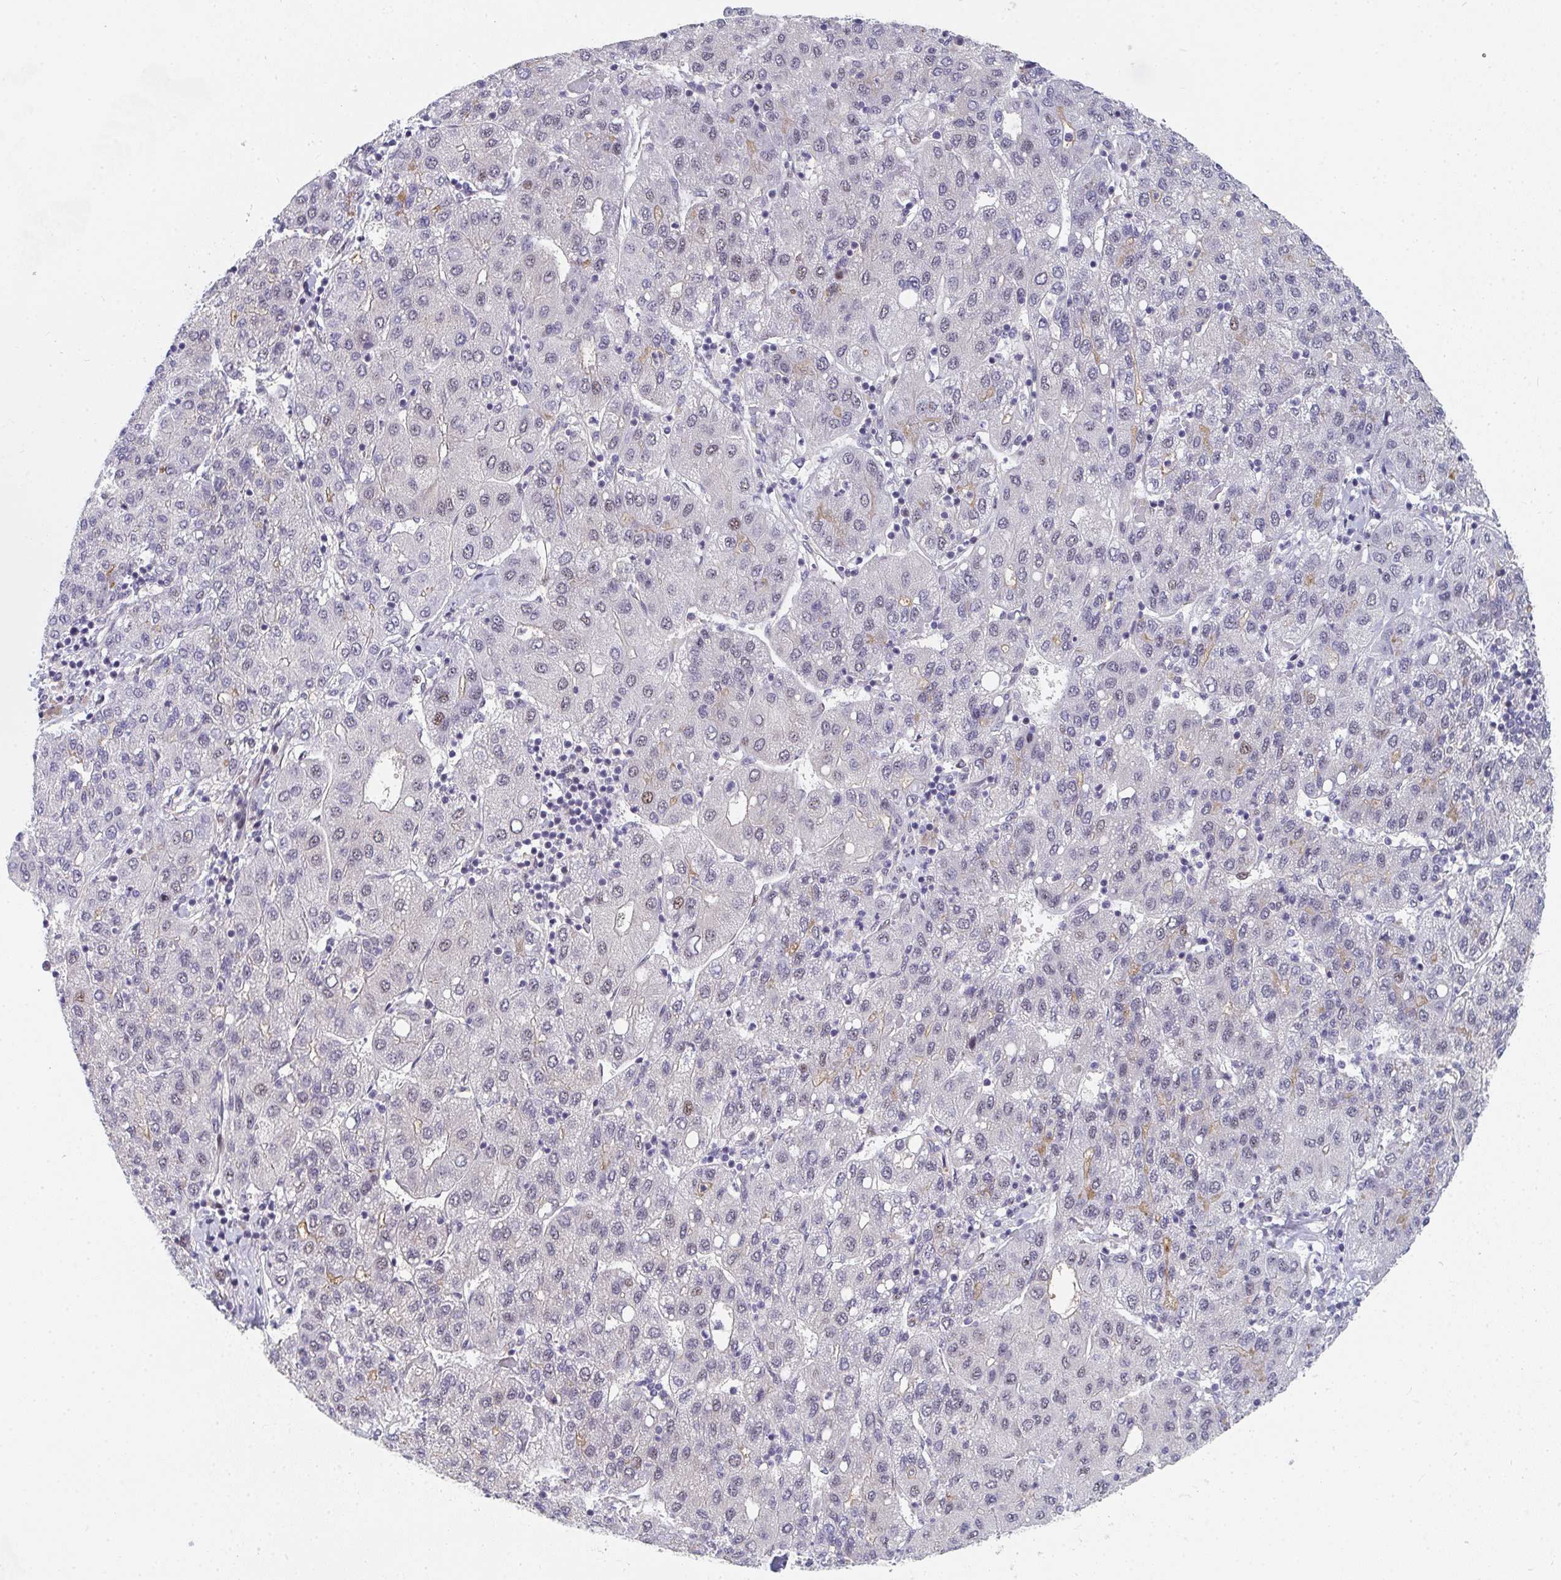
{"staining": {"intensity": "moderate", "quantity": "<25%", "location": "nuclear"}, "tissue": "liver cancer", "cell_type": "Tumor cells", "image_type": "cancer", "snomed": [{"axis": "morphology", "description": "Carcinoma, Hepatocellular, NOS"}, {"axis": "topography", "description": "Liver"}], "caption": "Liver cancer stained with a brown dye displays moderate nuclear positive positivity in approximately <25% of tumor cells.", "gene": "ZIC3", "patient": {"sex": "male", "age": 65}}